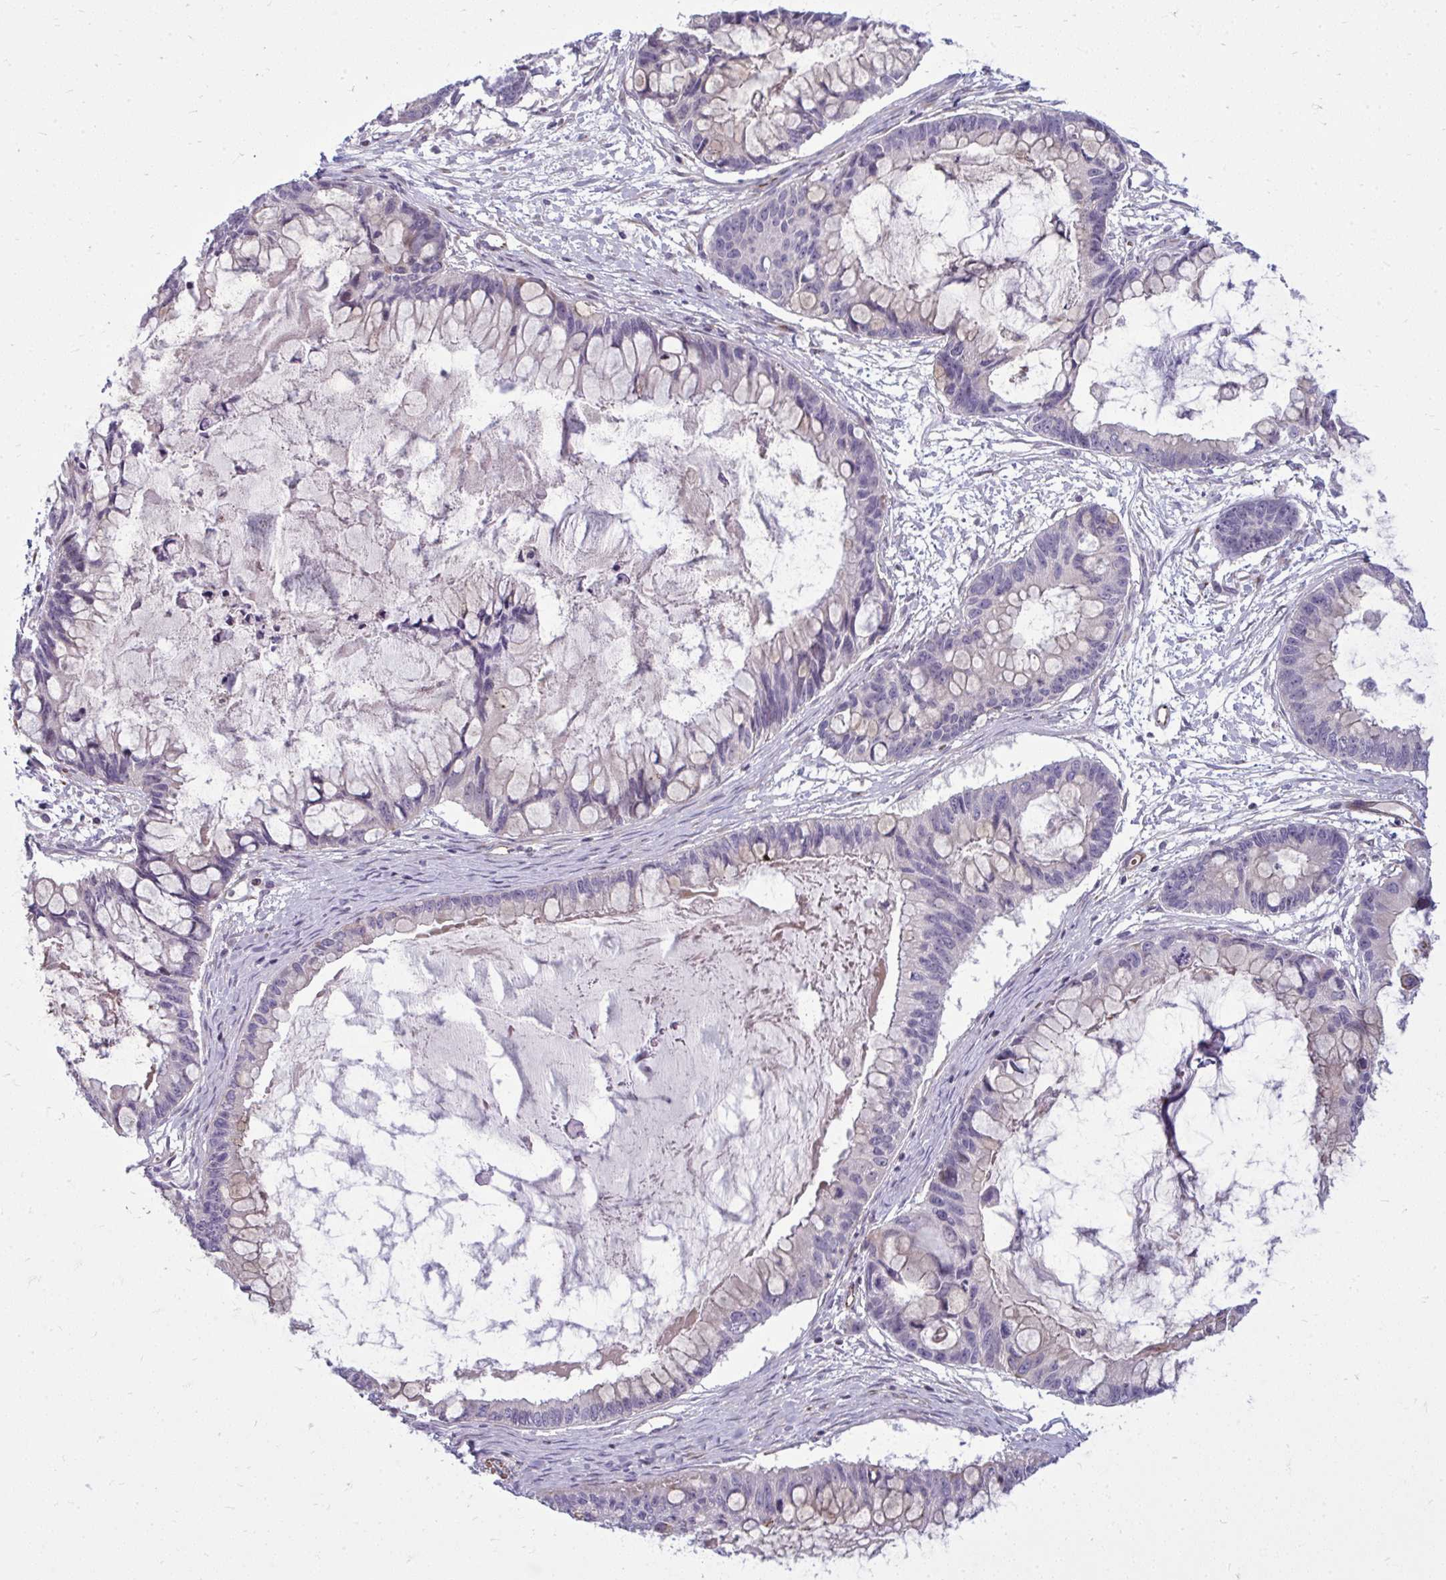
{"staining": {"intensity": "weak", "quantity": "<25%", "location": "cytoplasmic/membranous"}, "tissue": "ovarian cancer", "cell_type": "Tumor cells", "image_type": "cancer", "snomed": [{"axis": "morphology", "description": "Cystadenocarcinoma, mucinous, NOS"}, {"axis": "topography", "description": "Ovary"}], "caption": "Immunohistochemistry micrograph of human ovarian cancer (mucinous cystadenocarcinoma) stained for a protein (brown), which exhibits no staining in tumor cells.", "gene": "SLC14A1", "patient": {"sex": "female", "age": 63}}